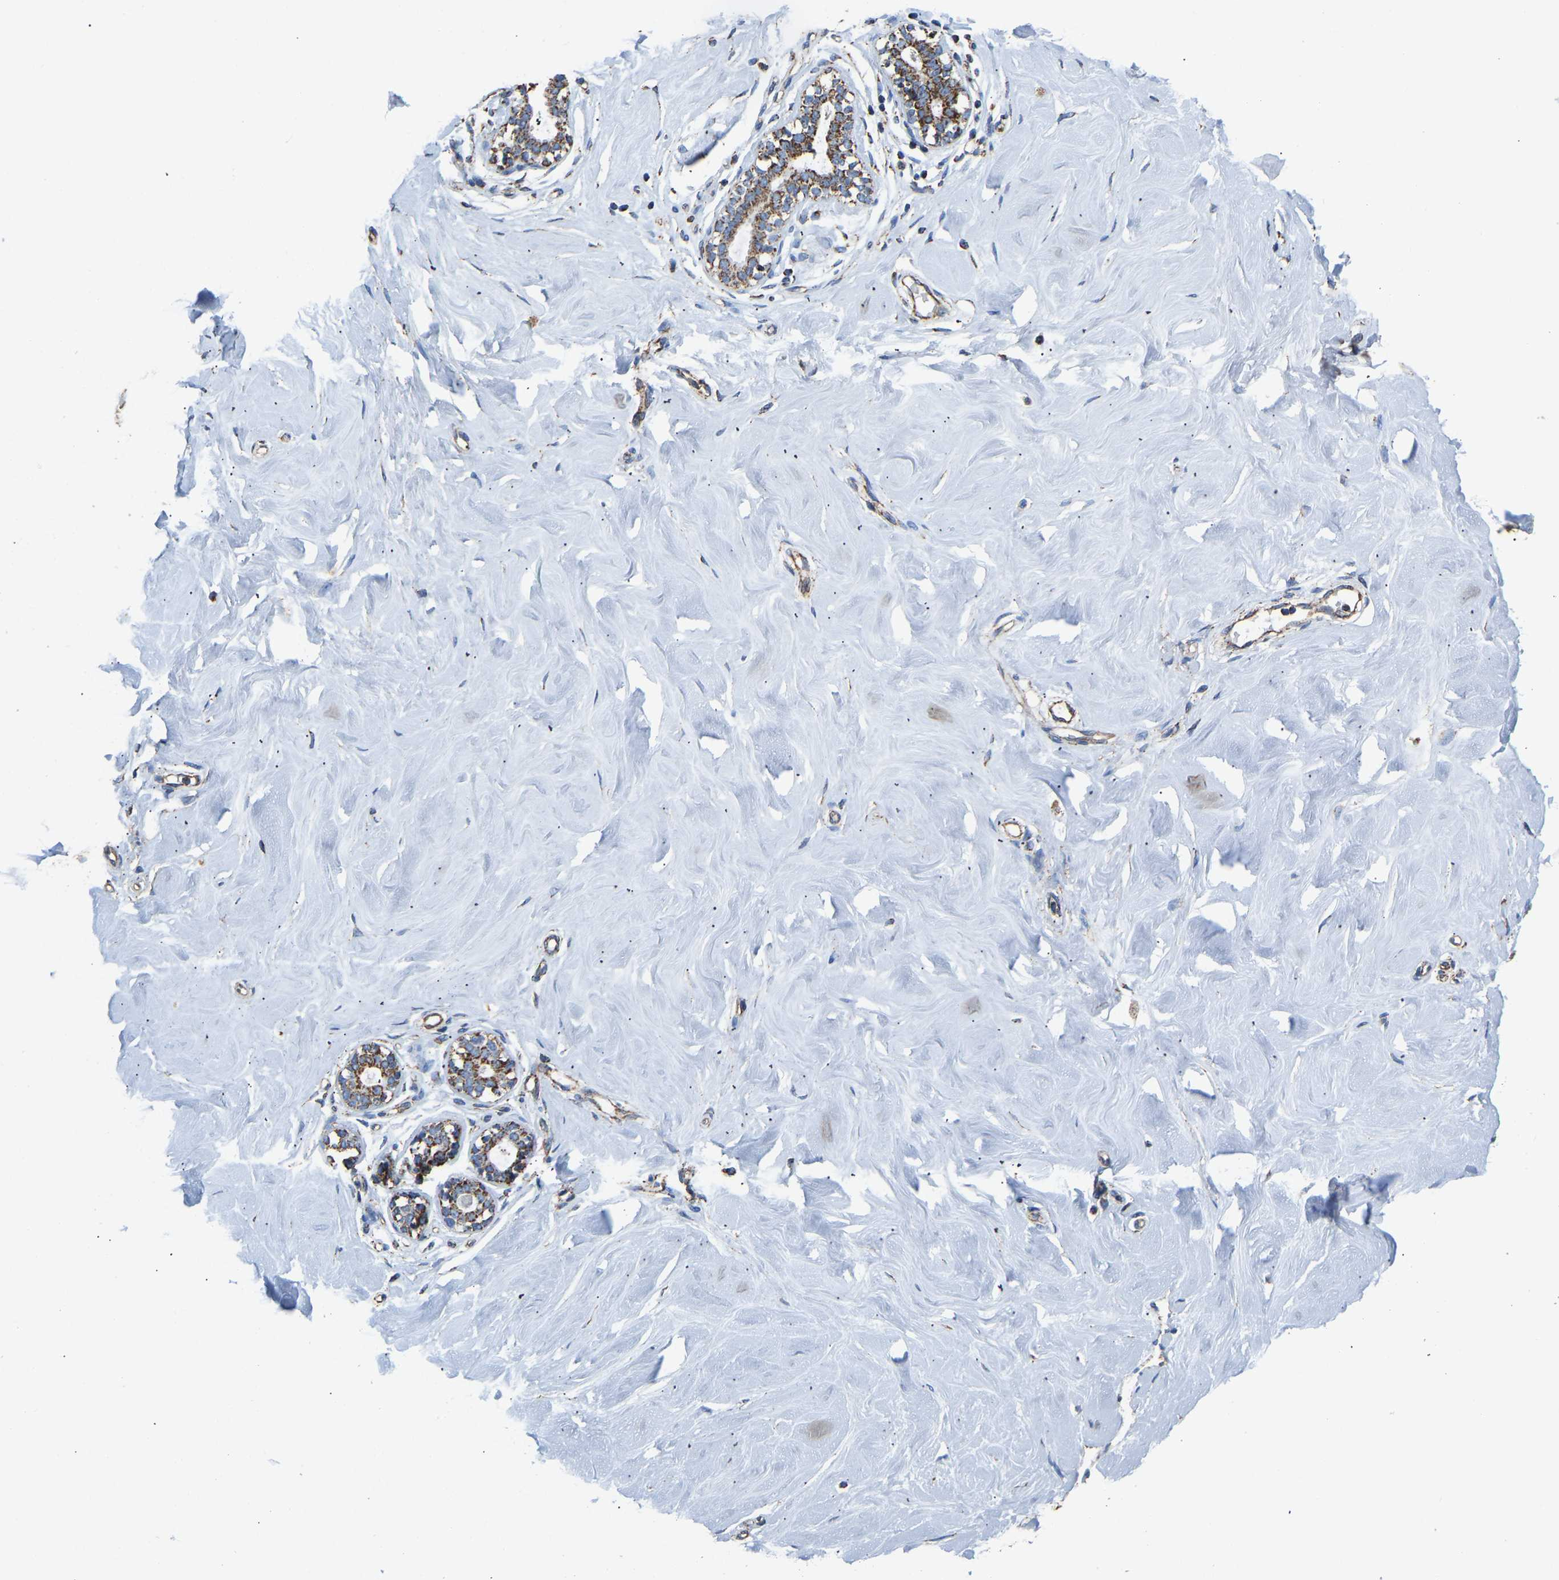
{"staining": {"intensity": "strong", "quantity": ">75%", "location": "cytoplasmic/membranous"}, "tissue": "breast", "cell_type": "Glandular cells", "image_type": "normal", "snomed": [{"axis": "morphology", "description": "Normal tissue, NOS"}, {"axis": "topography", "description": "Breast"}], "caption": "IHC photomicrograph of benign breast: breast stained using IHC exhibits high levels of strong protein expression localized specifically in the cytoplasmic/membranous of glandular cells, appearing as a cytoplasmic/membranous brown color.", "gene": "IRX6", "patient": {"sex": "female", "age": 23}}